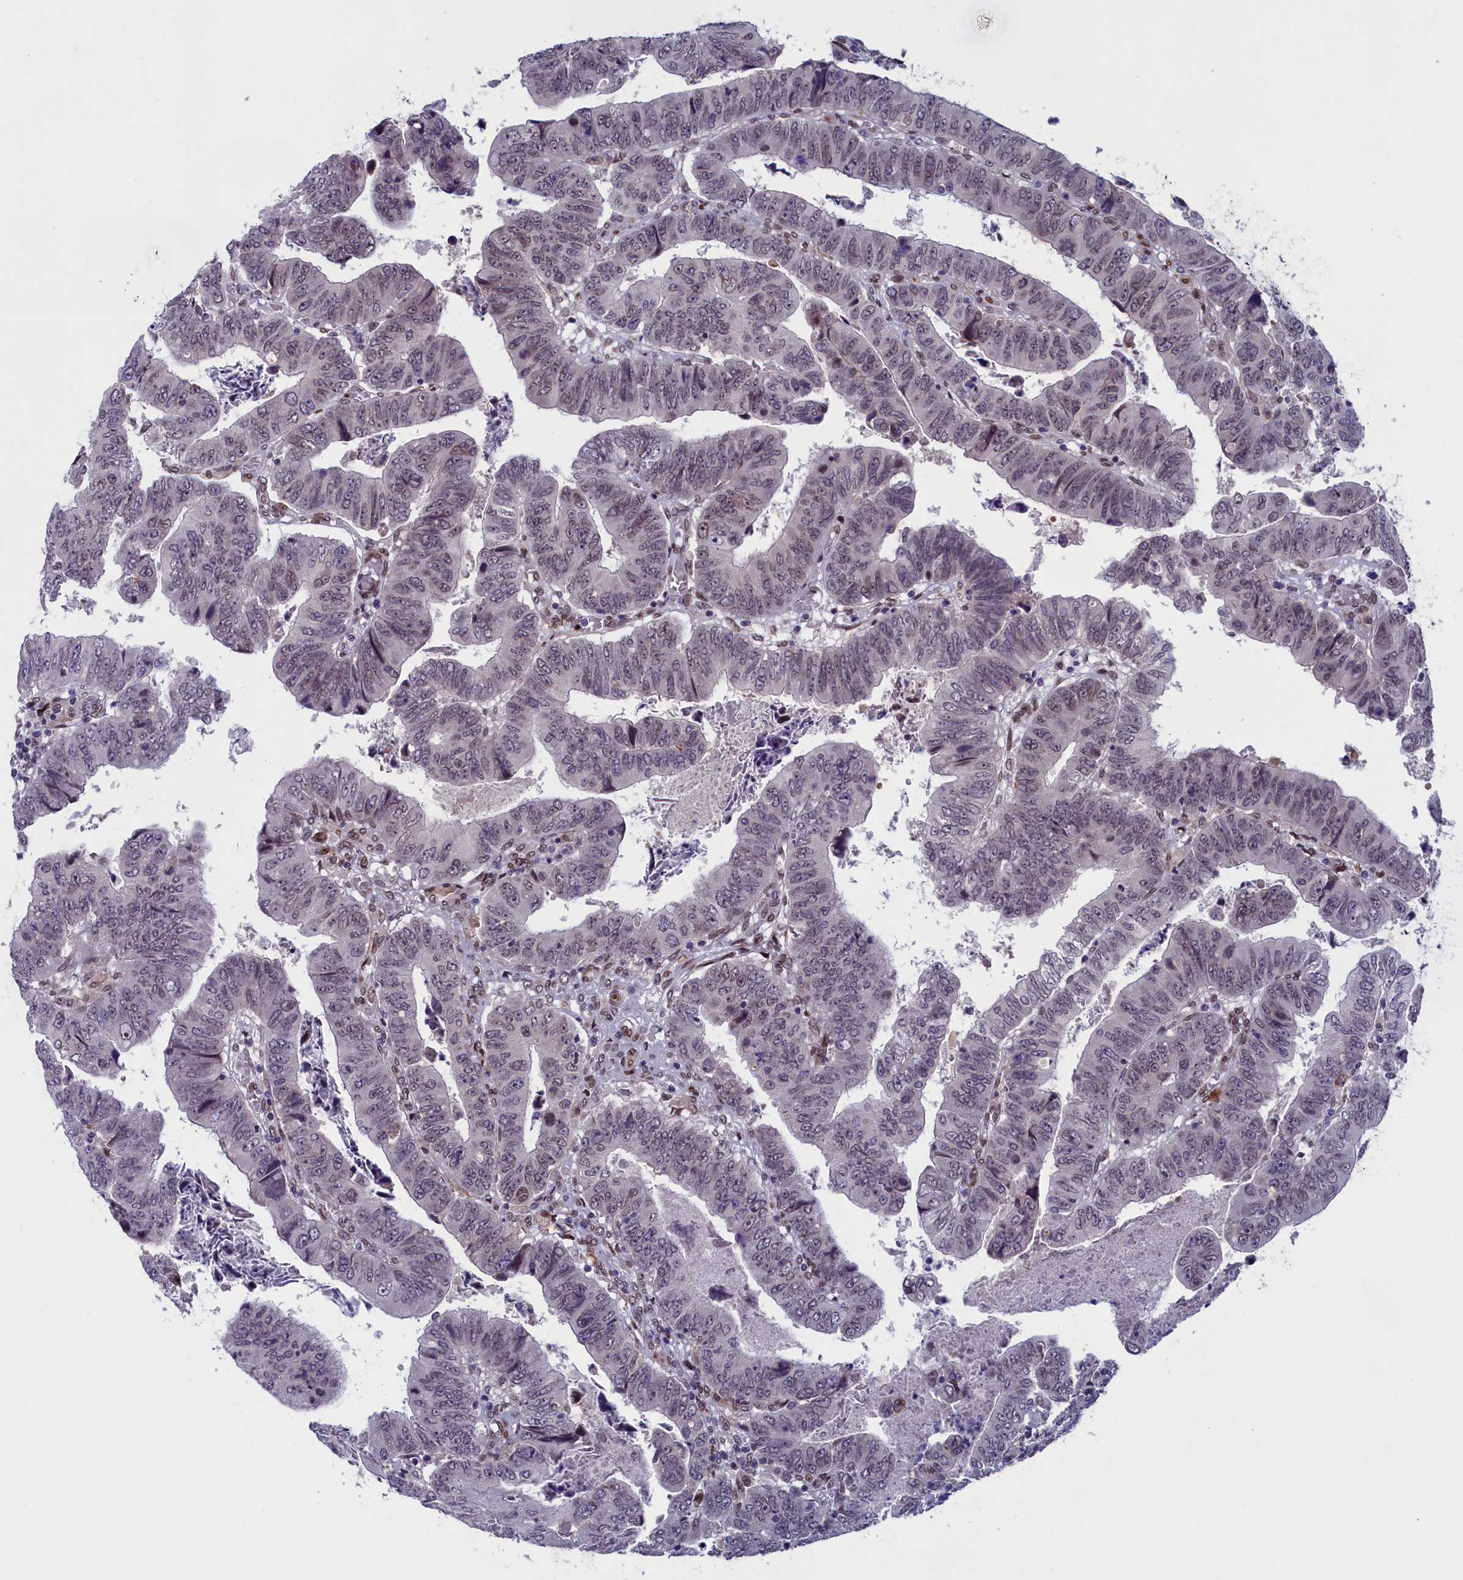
{"staining": {"intensity": "weak", "quantity": "<25%", "location": "nuclear"}, "tissue": "colorectal cancer", "cell_type": "Tumor cells", "image_type": "cancer", "snomed": [{"axis": "morphology", "description": "Normal tissue, NOS"}, {"axis": "morphology", "description": "Adenocarcinoma, NOS"}, {"axis": "topography", "description": "Rectum"}], "caption": "The IHC histopathology image has no significant staining in tumor cells of colorectal adenocarcinoma tissue. (DAB (3,3'-diaminobenzidine) immunohistochemistry visualized using brightfield microscopy, high magnification).", "gene": "GPSM1", "patient": {"sex": "female", "age": 65}}